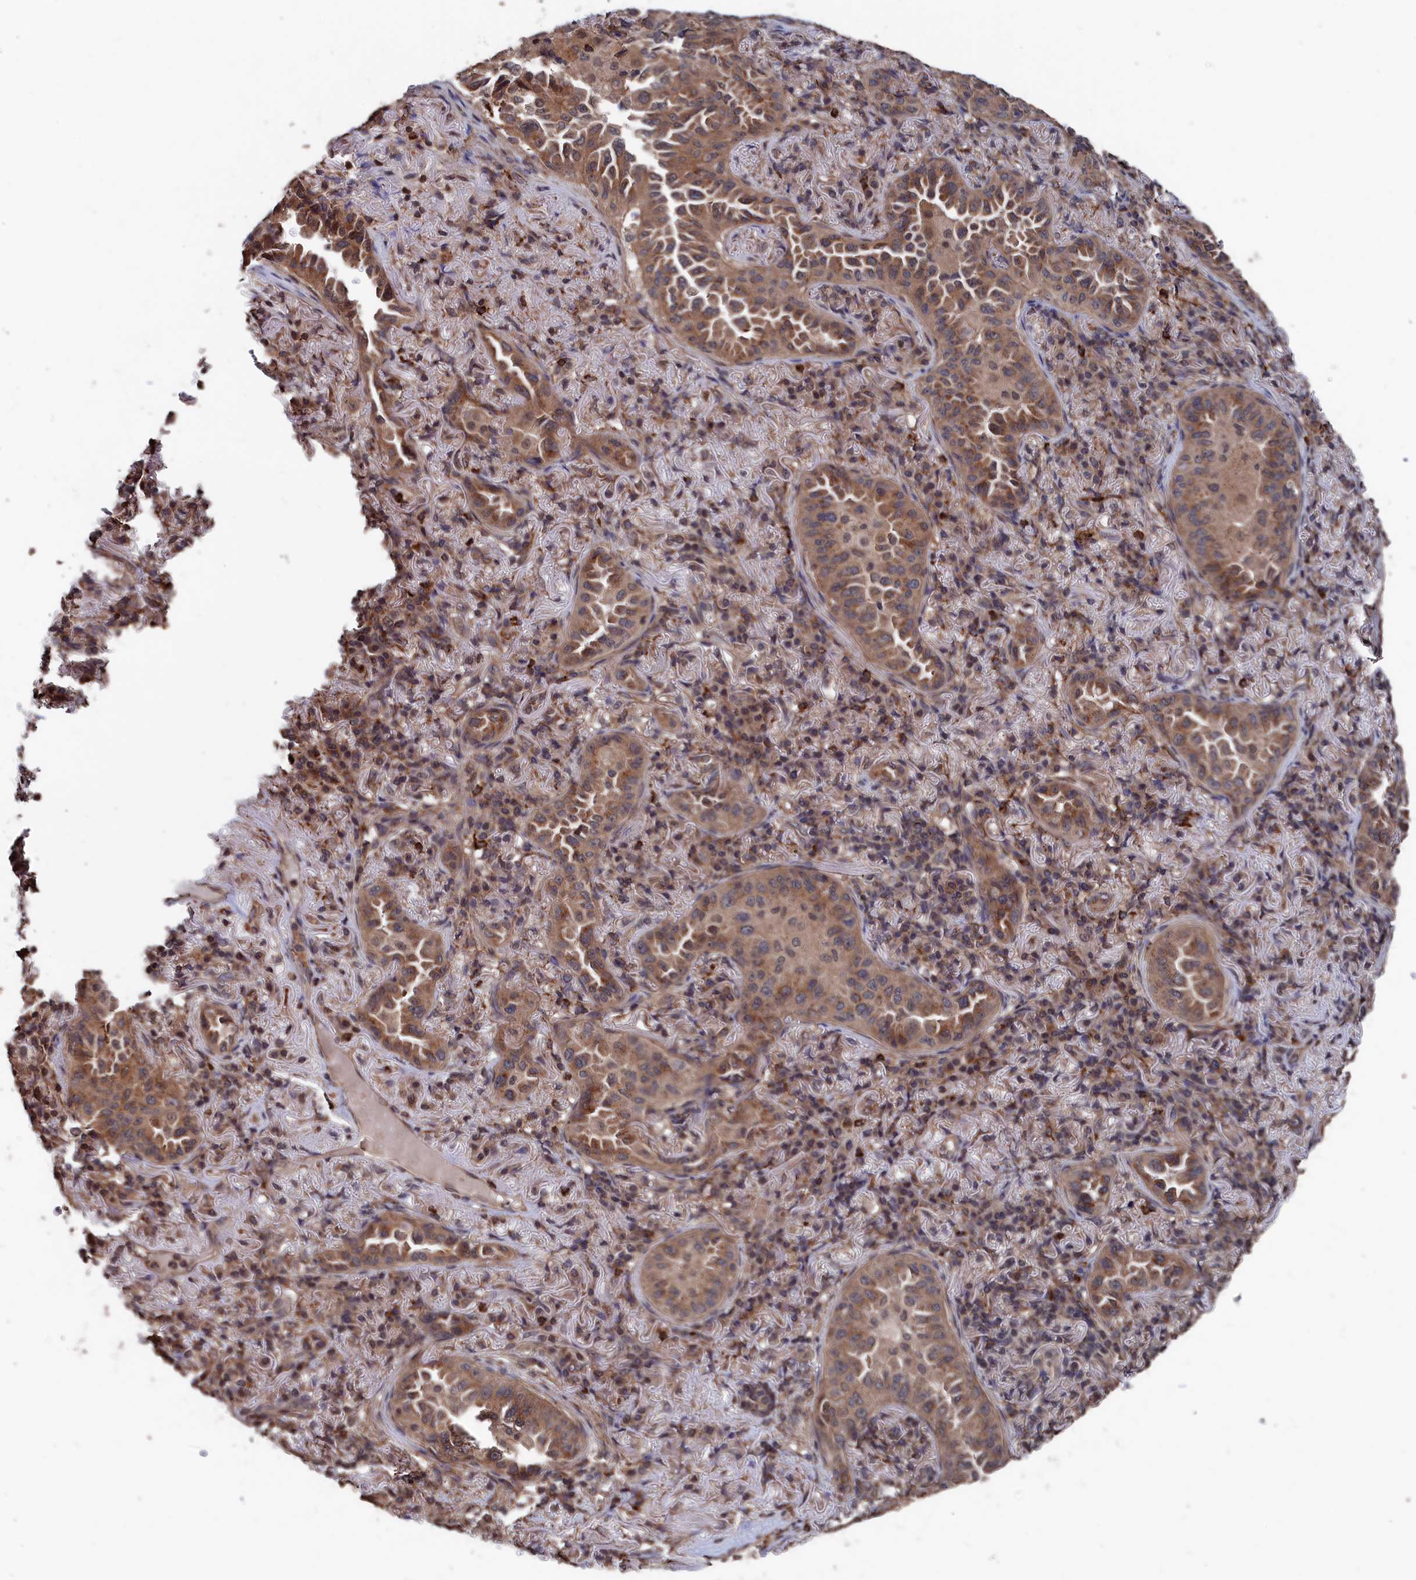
{"staining": {"intensity": "weak", "quantity": ">75%", "location": "cytoplasmic/membranous"}, "tissue": "lung cancer", "cell_type": "Tumor cells", "image_type": "cancer", "snomed": [{"axis": "morphology", "description": "Adenocarcinoma, NOS"}, {"axis": "topography", "description": "Lung"}], "caption": "Immunohistochemical staining of lung adenocarcinoma exhibits low levels of weak cytoplasmic/membranous expression in approximately >75% of tumor cells.", "gene": "PDE12", "patient": {"sex": "female", "age": 69}}